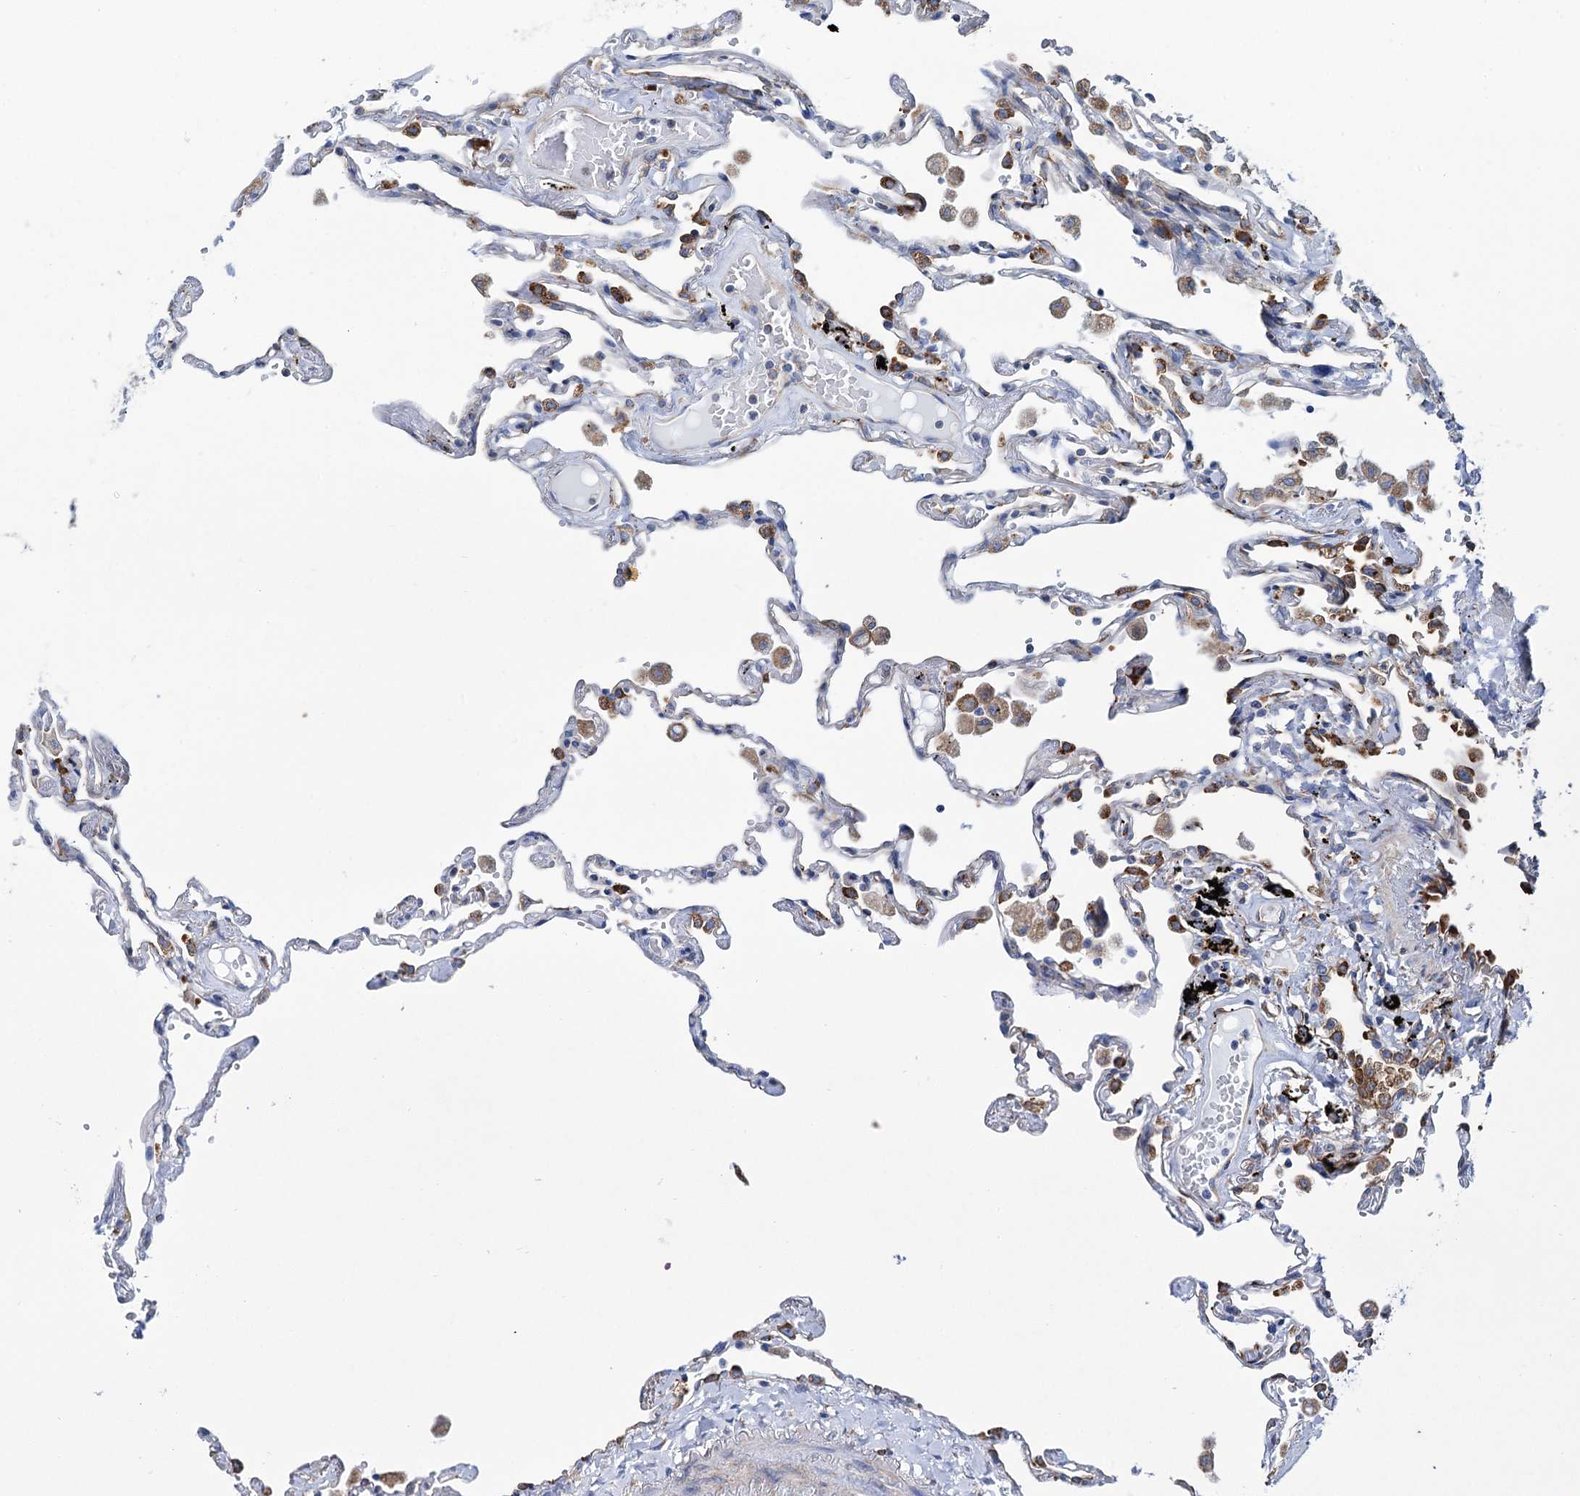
{"staining": {"intensity": "moderate", "quantity": "<25%", "location": "cytoplasmic/membranous"}, "tissue": "lung", "cell_type": "Alveolar cells", "image_type": "normal", "snomed": [{"axis": "morphology", "description": "Normal tissue, NOS"}, {"axis": "topography", "description": "Lung"}], "caption": "This micrograph displays unremarkable lung stained with immunohistochemistry to label a protein in brown. The cytoplasmic/membranous of alveolar cells show moderate positivity for the protein. Nuclei are counter-stained blue.", "gene": "SHE", "patient": {"sex": "female", "age": 67}}